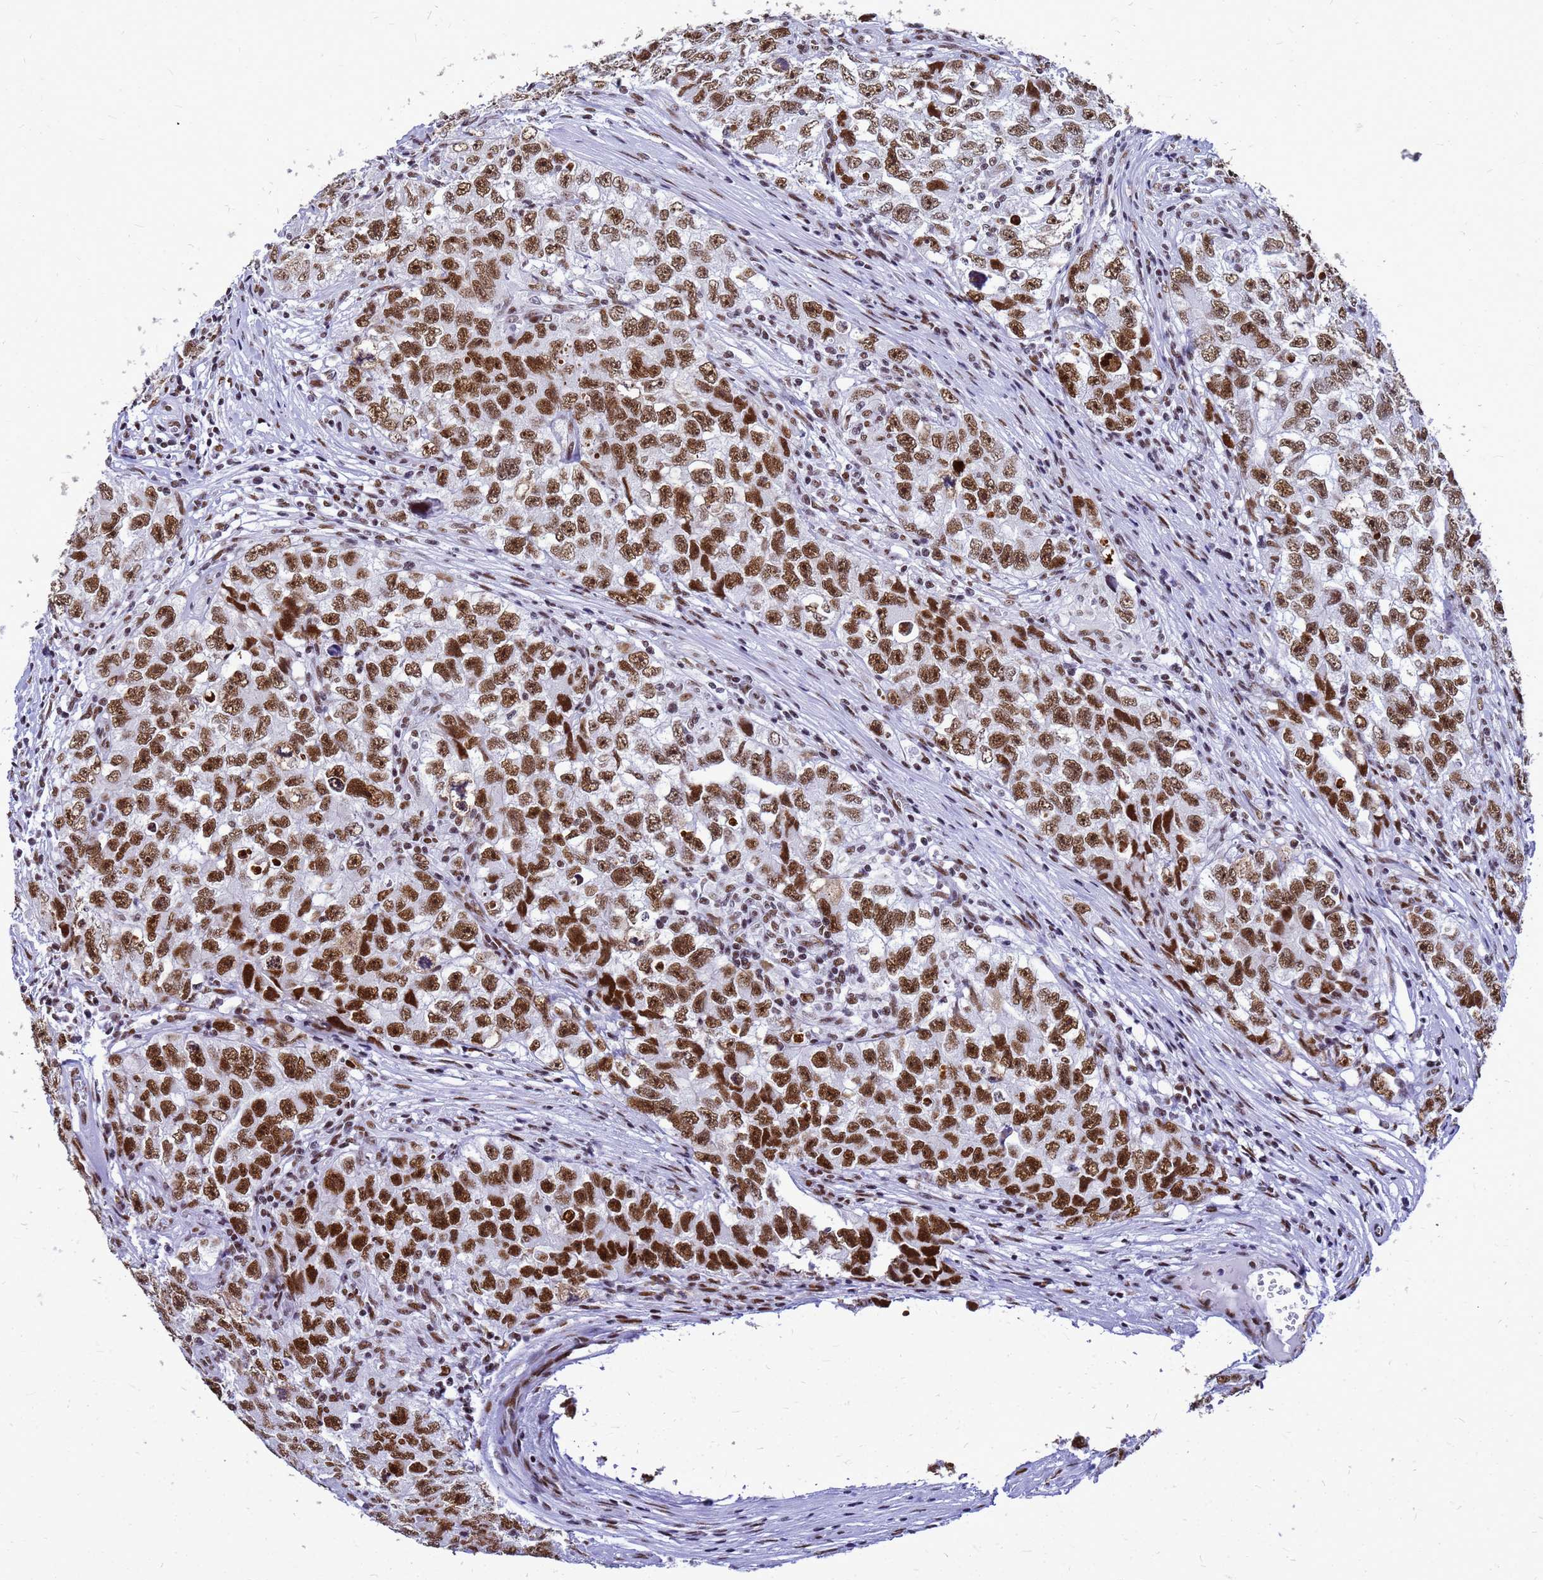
{"staining": {"intensity": "strong", "quantity": ">75%", "location": "nuclear"}, "tissue": "testis cancer", "cell_type": "Tumor cells", "image_type": "cancer", "snomed": [{"axis": "morphology", "description": "Seminoma, NOS"}, {"axis": "morphology", "description": "Carcinoma, Embryonal, NOS"}, {"axis": "topography", "description": "Testis"}], "caption": "Immunohistochemistry (IHC) micrograph of testis embryonal carcinoma stained for a protein (brown), which shows high levels of strong nuclear expression in about >75% of tumor cells.", "gene": "SART3", "patient": {"sex": "male", "age": 43}}